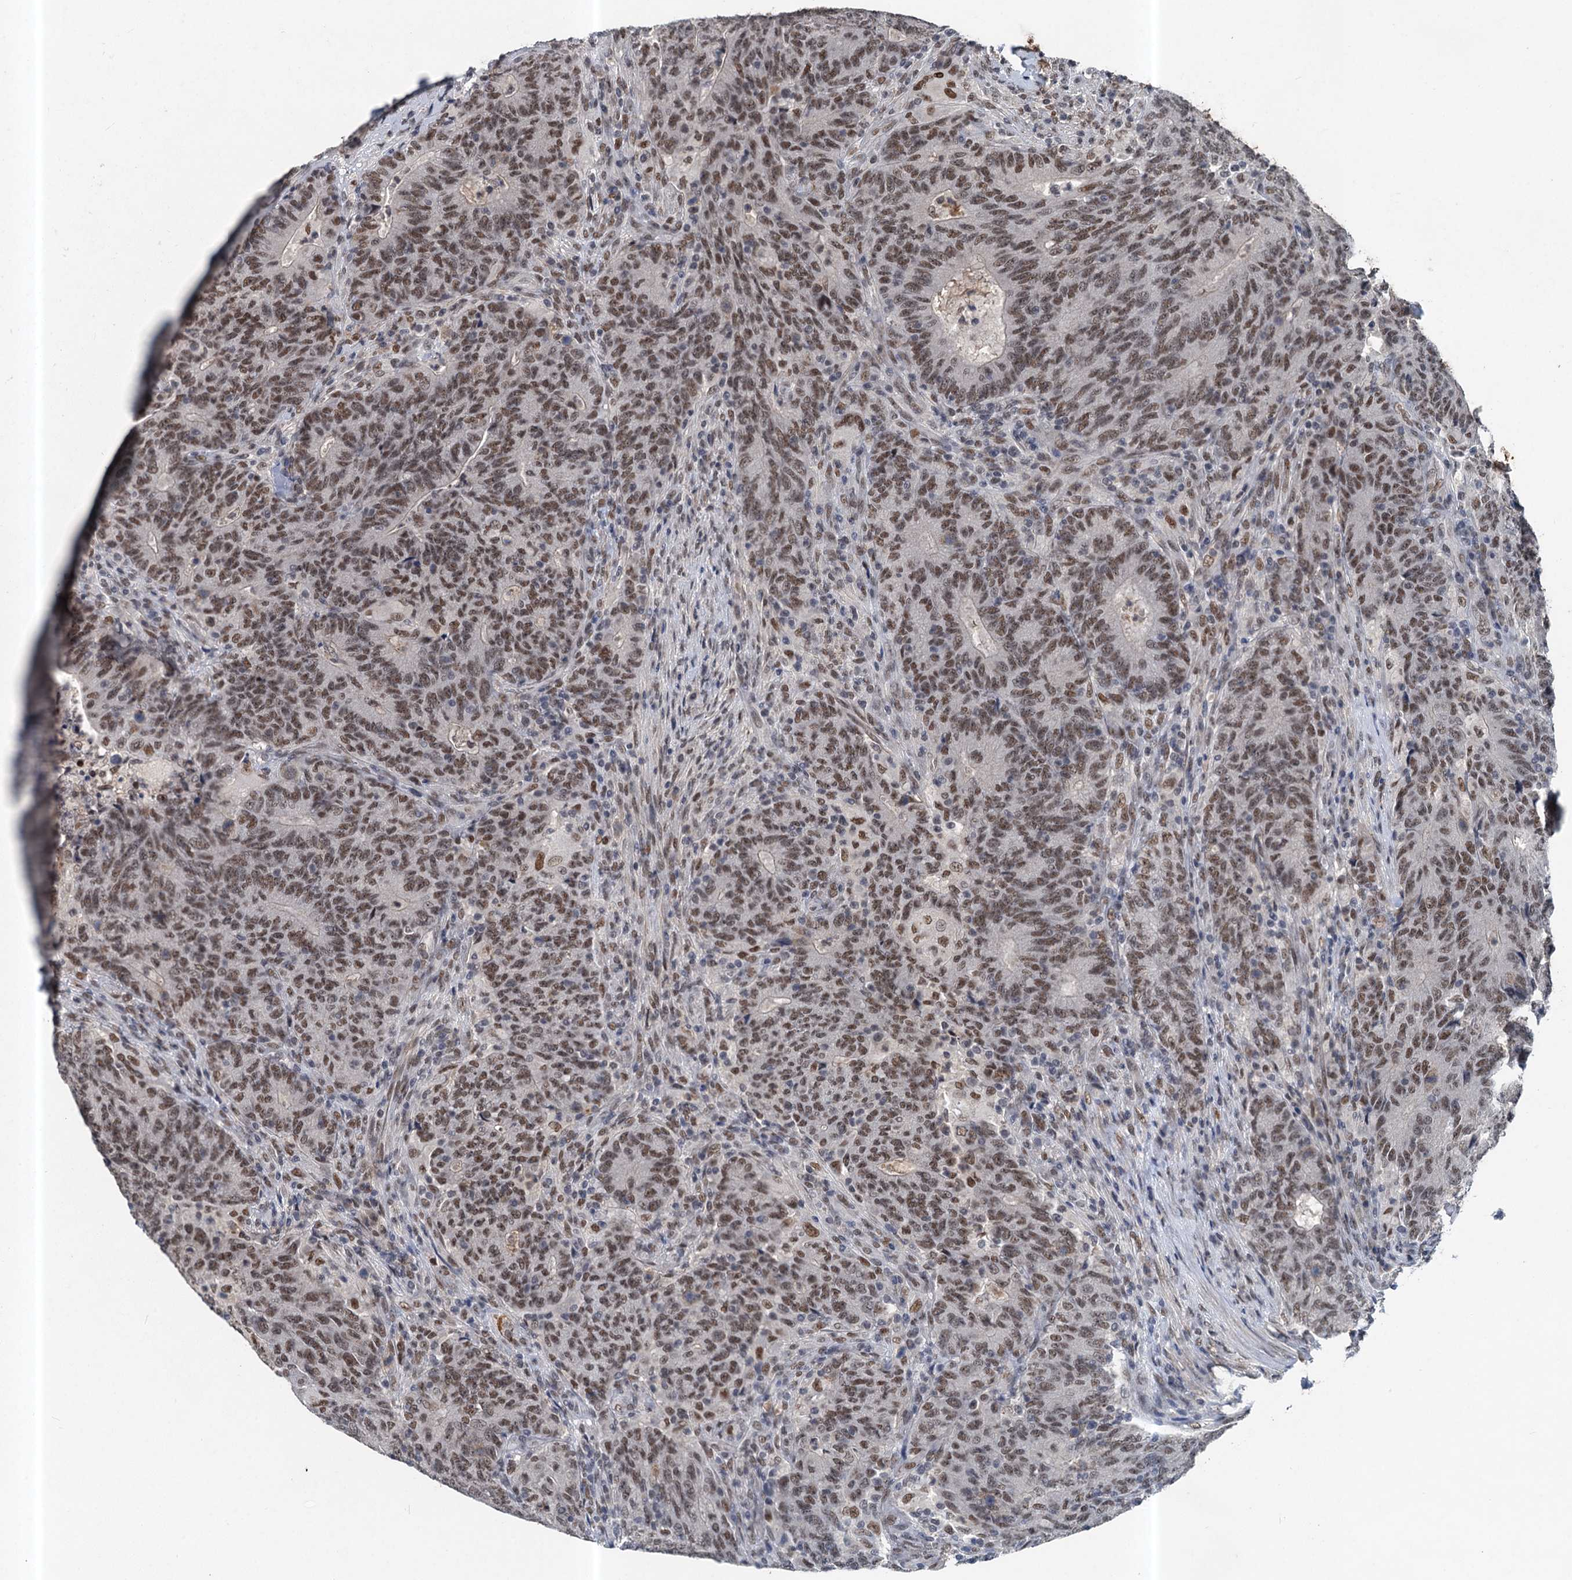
{"staining": {"intensity": "moderate", "quantity": ">75%", "location": "nuclear"}, "tissue": "colorectal cancer", "cell_type": "Tumor cells", "image_type": "cancer", "snomed": [{"axis": "morphology", "description": "Adenocarcinoma, NOS"}, {"axis": "topography", "description": "Colon"}], "caption": "Moderate nuclear staining for a protein is seen in about >75% of tumor cells of adenocarcinoma (colorectal) using IHC.", "gene": "CSTF3", "patient": {"sex": "female", "age": 75}}